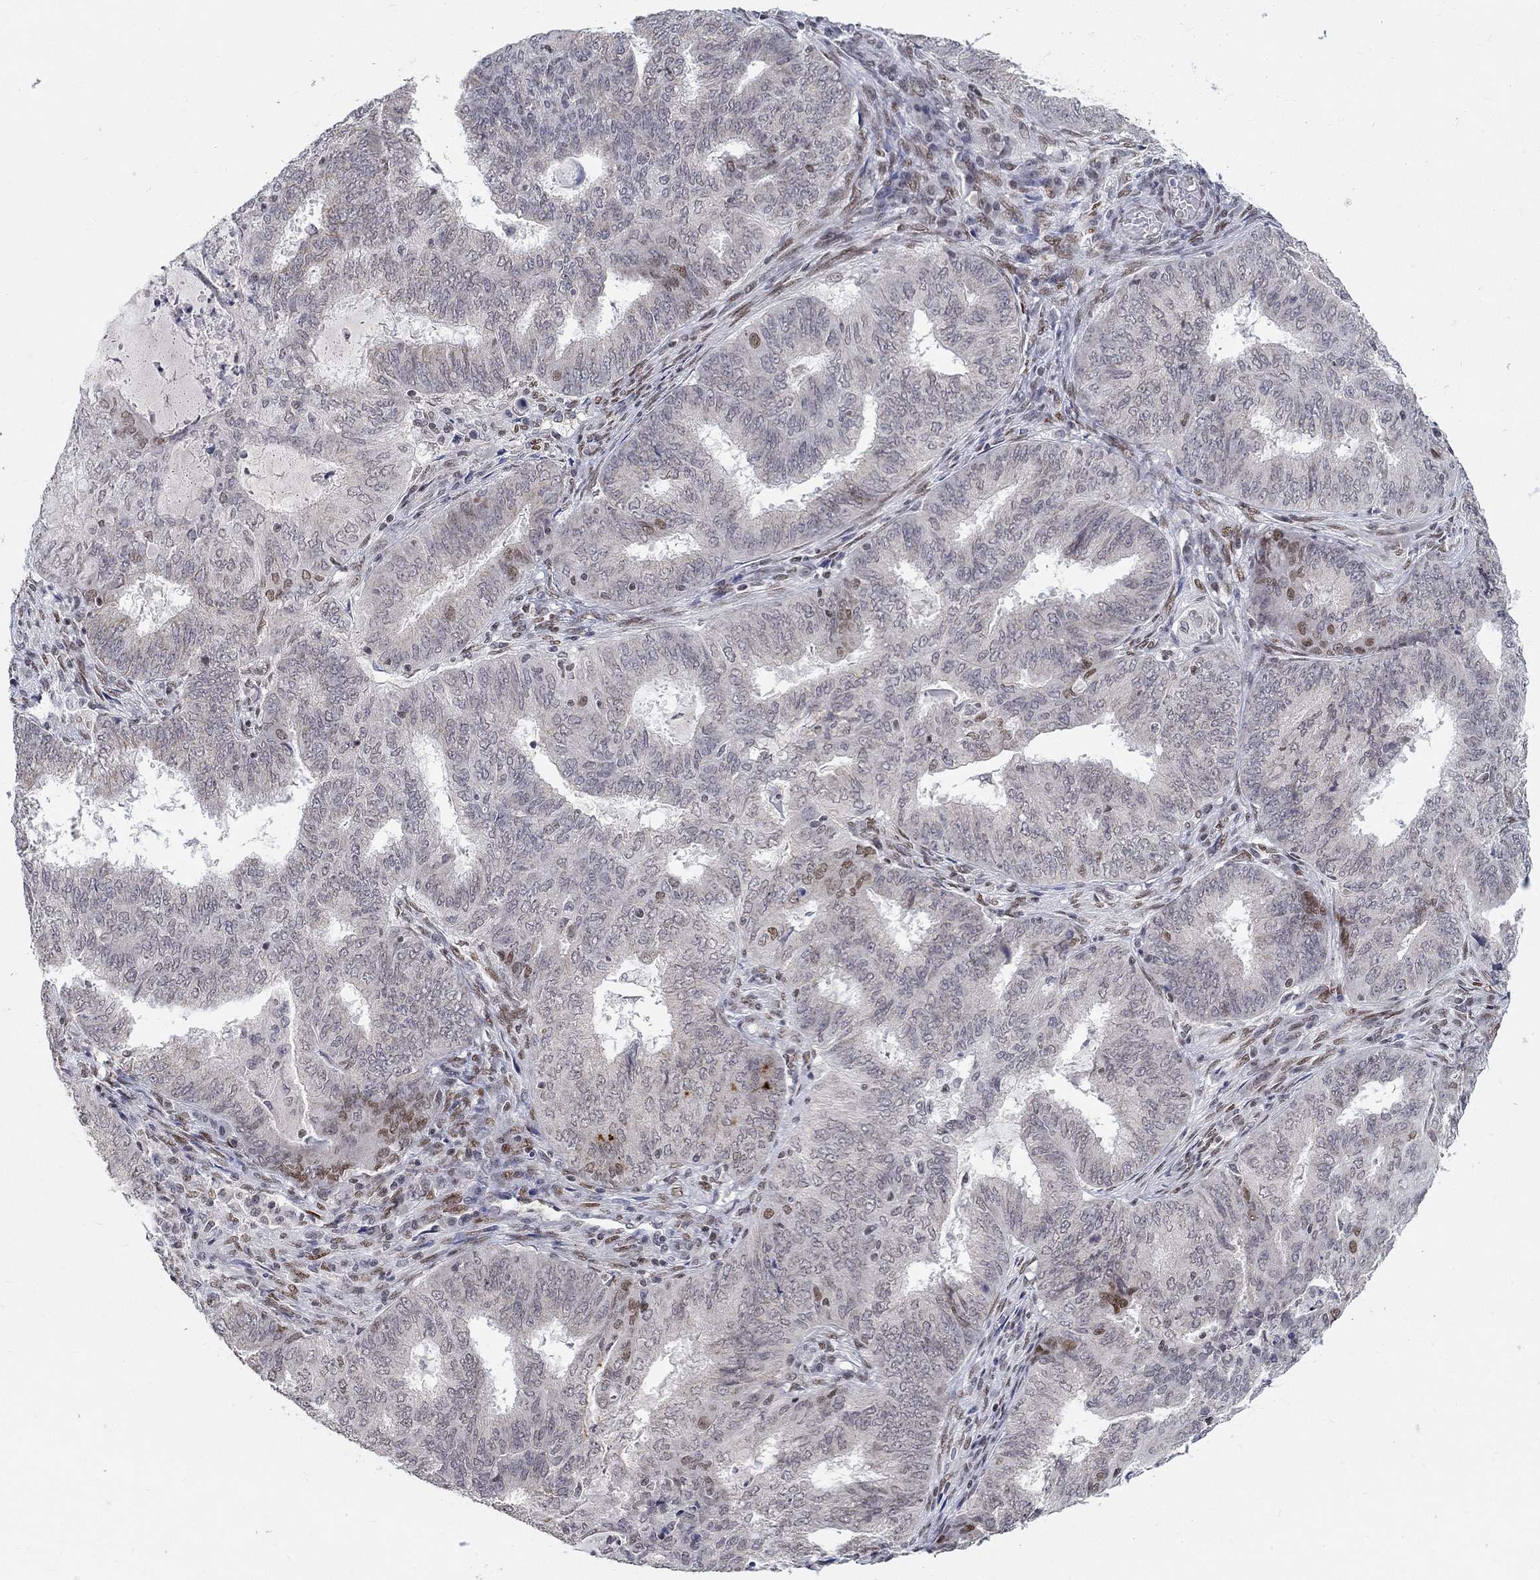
{"staining": {"intensity": "negative", "quantity": "none", "location": "none"}, "tissue": "endometrial cancer", "cell_type": "Tumor cells", "image_type": "cancer", "snomed": [{"axis": "morphology", "description": "Adenocarcinoma, NOS"}, {"axis": "topography", "description": "Endometrium"}], "caption": "Protein analysis of endometrial cancer reveals no significant staining in tumor cells.", "gene": "KLF12", "patient": {"sex": "female", "age": 62}}